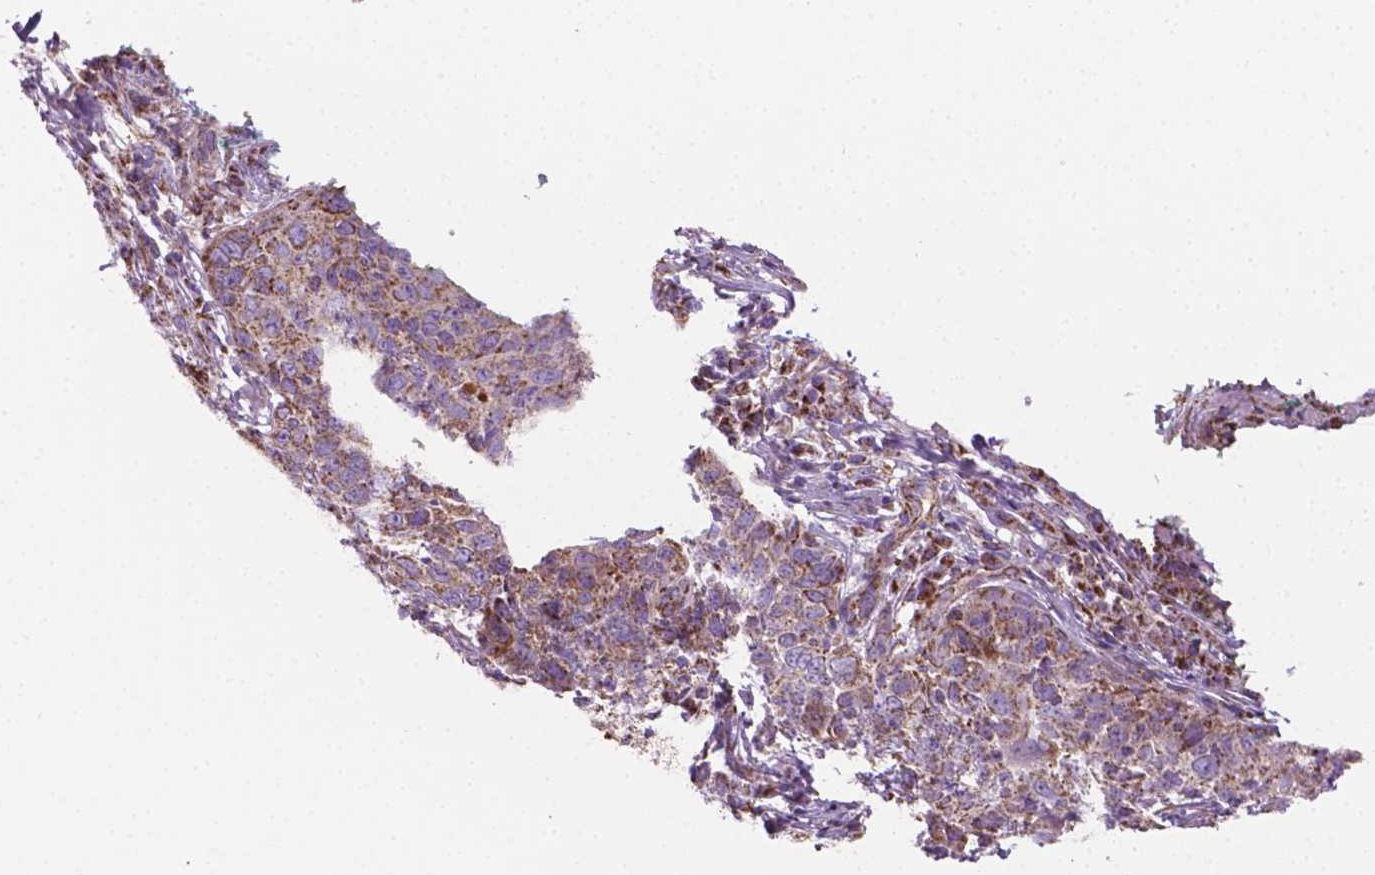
{"staining": {"intensity": "moderate", "quantity": ">75%", "location": "cytoplasmic/membranous"}, "tissue": "skin cancer", "cell_type": "Tumor cells", "image_type": "cancer", "snomed": [{"axis": "morphology", "description": "Squamous cell carcinoma, NOS"}, {"axis": "topography", "description": "Skin"}], "caption": "IHC staining of squamous cell carcinoma (skin), which displays medium levels of moderate cytoplasmic/membranous positivity in approximately >75% of tumor cells indicating moderate cytoplasmic/membranous protein staining. The staining was performed using DAB (3,3'-diaminobenzidine) (brown) for protein detection and nuclei were counterstained in hematoxylin (blue).", "gene": "PIBF1", "patient": {"sex": "male", "age": 92}}